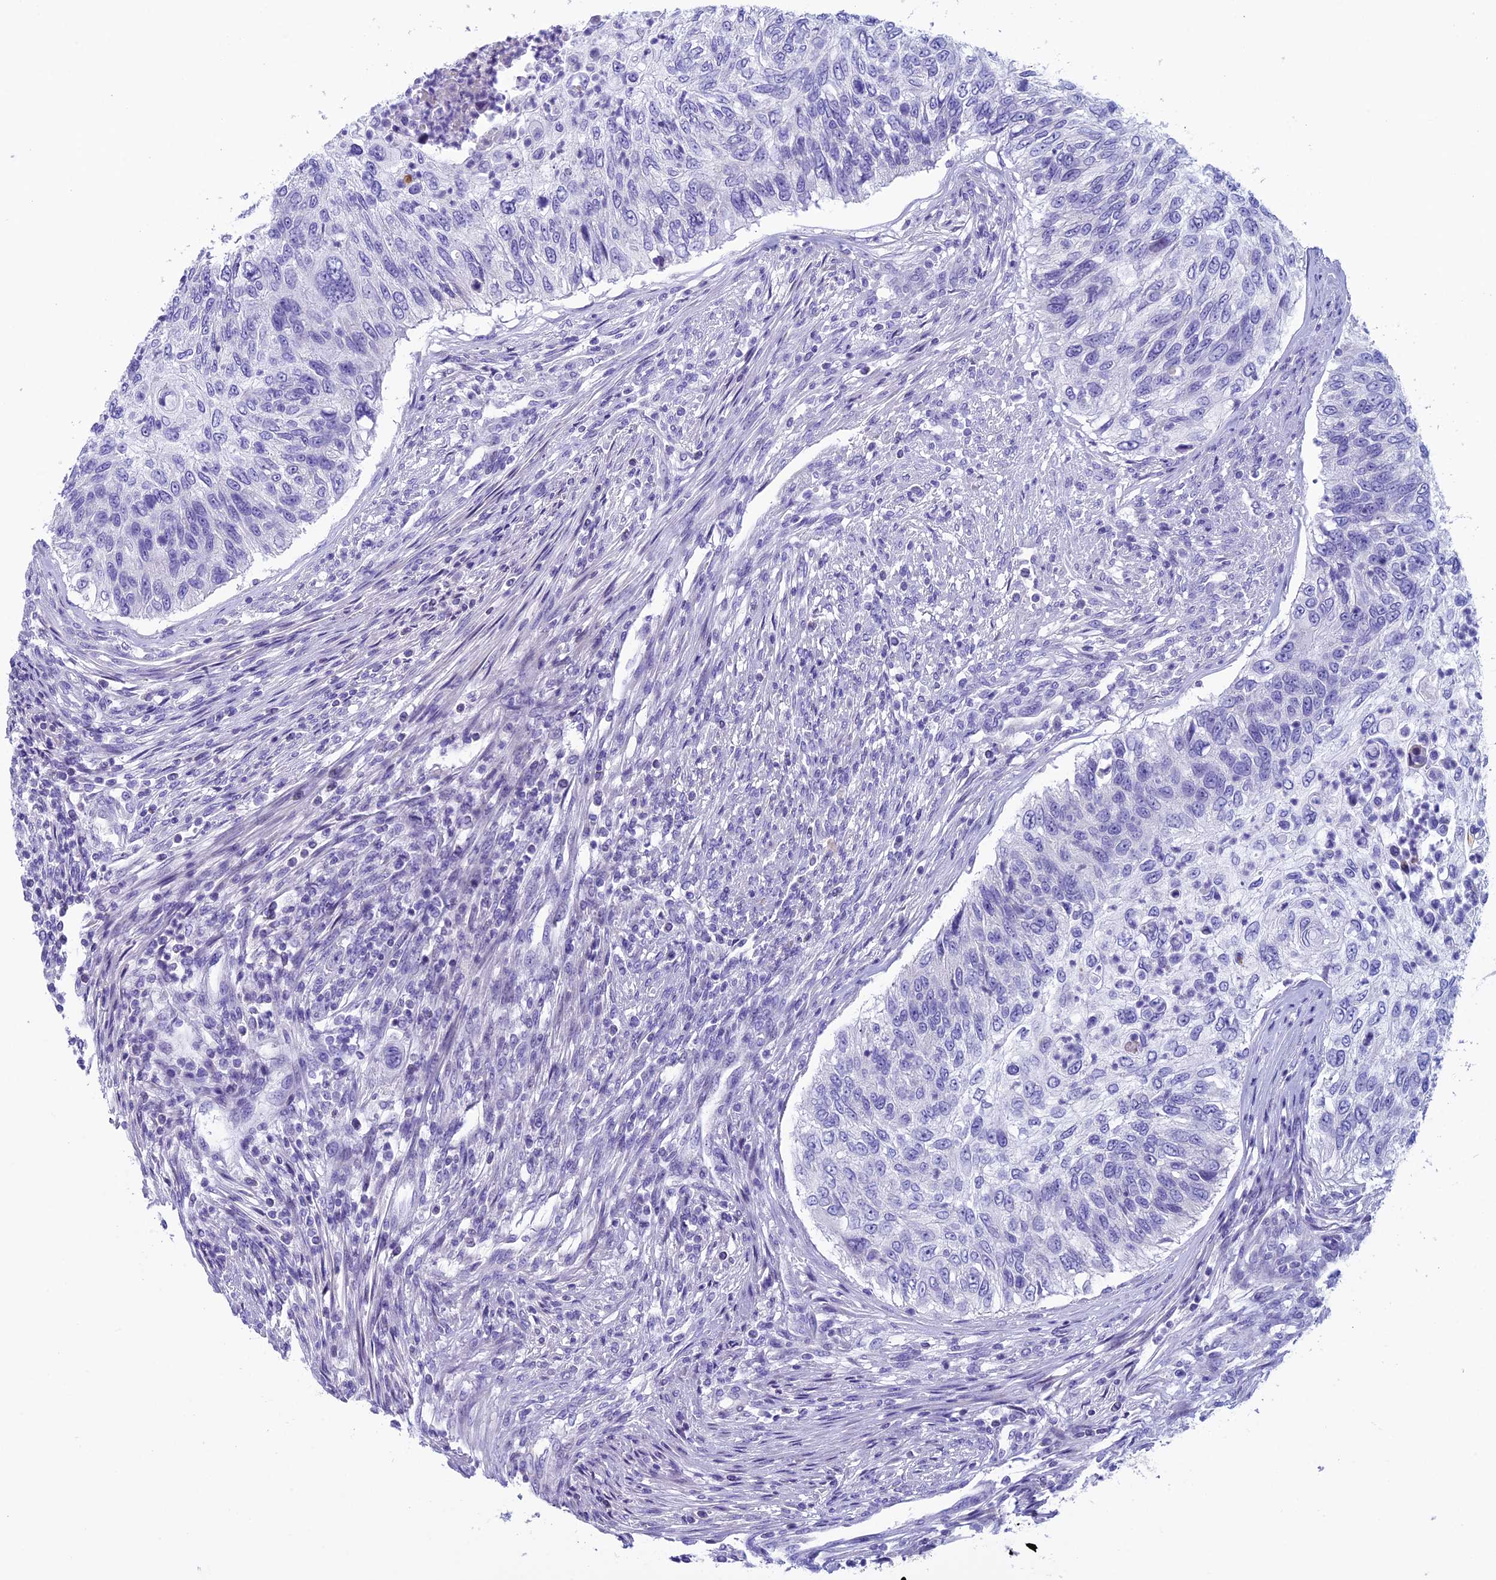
{"staining": {"intensity": "negative", "quantity": "none", "location": "none"}, "tissue": "urothelial cancer", "cell_type": "Tumor cells", "image_type": "cancer", "snomed": [{"axis": "morphology", "description": "Urothelial carcinoma, High grade"}, {"axis": "topography", "description": "Urinary bladder"}], "caption": "A high-resolution photomicrograph shows immunohistochemistry staining of urothelial cancer, which demonstrates no significant positivity in tumor cells. The staining is performed using DAB (3,3'-diaminobenzidine) brown chromogen with nuclei counter-stained in using hematoxylin.", "gene": "ZNF563", "patient": {"sex": "female", "age": 60}}